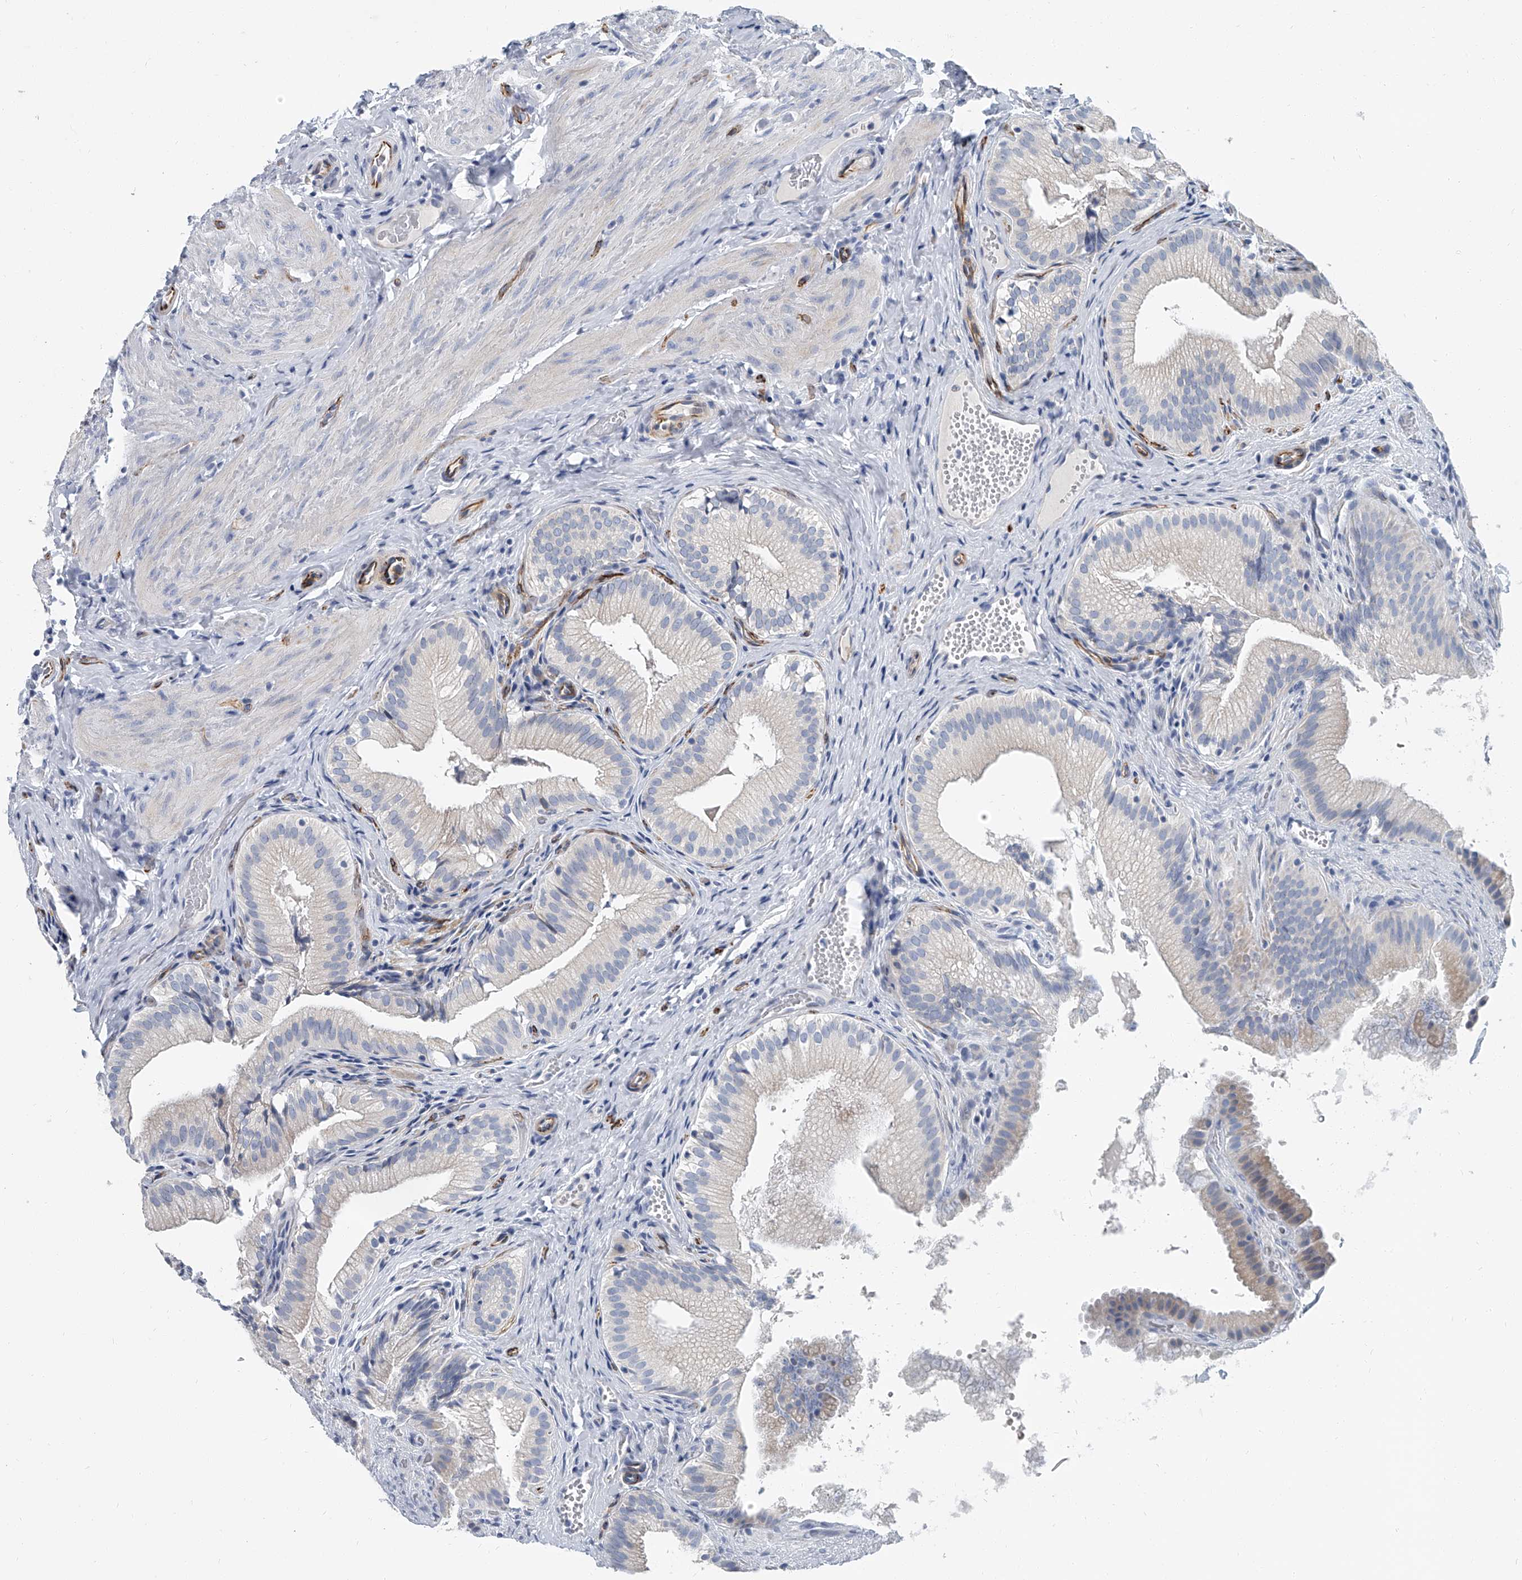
{"staining": {"intensity": "negative", "quantity": "none", "location": "none"}, "tissue": "gallbladder", "cell_type": "Glandular cells", "image_type": "normal", "snomed": [{"axis": "morphology", "description": "Normal tissue, NOS"}, {"axis": "topography", "description": "Gallbladder"}], "caption": "Gallbladder stained for a protein using IHC reveals no positivity glandular cells.", "gene": "KIRREL1", "patient": {"sex": "female", "age": 30}}